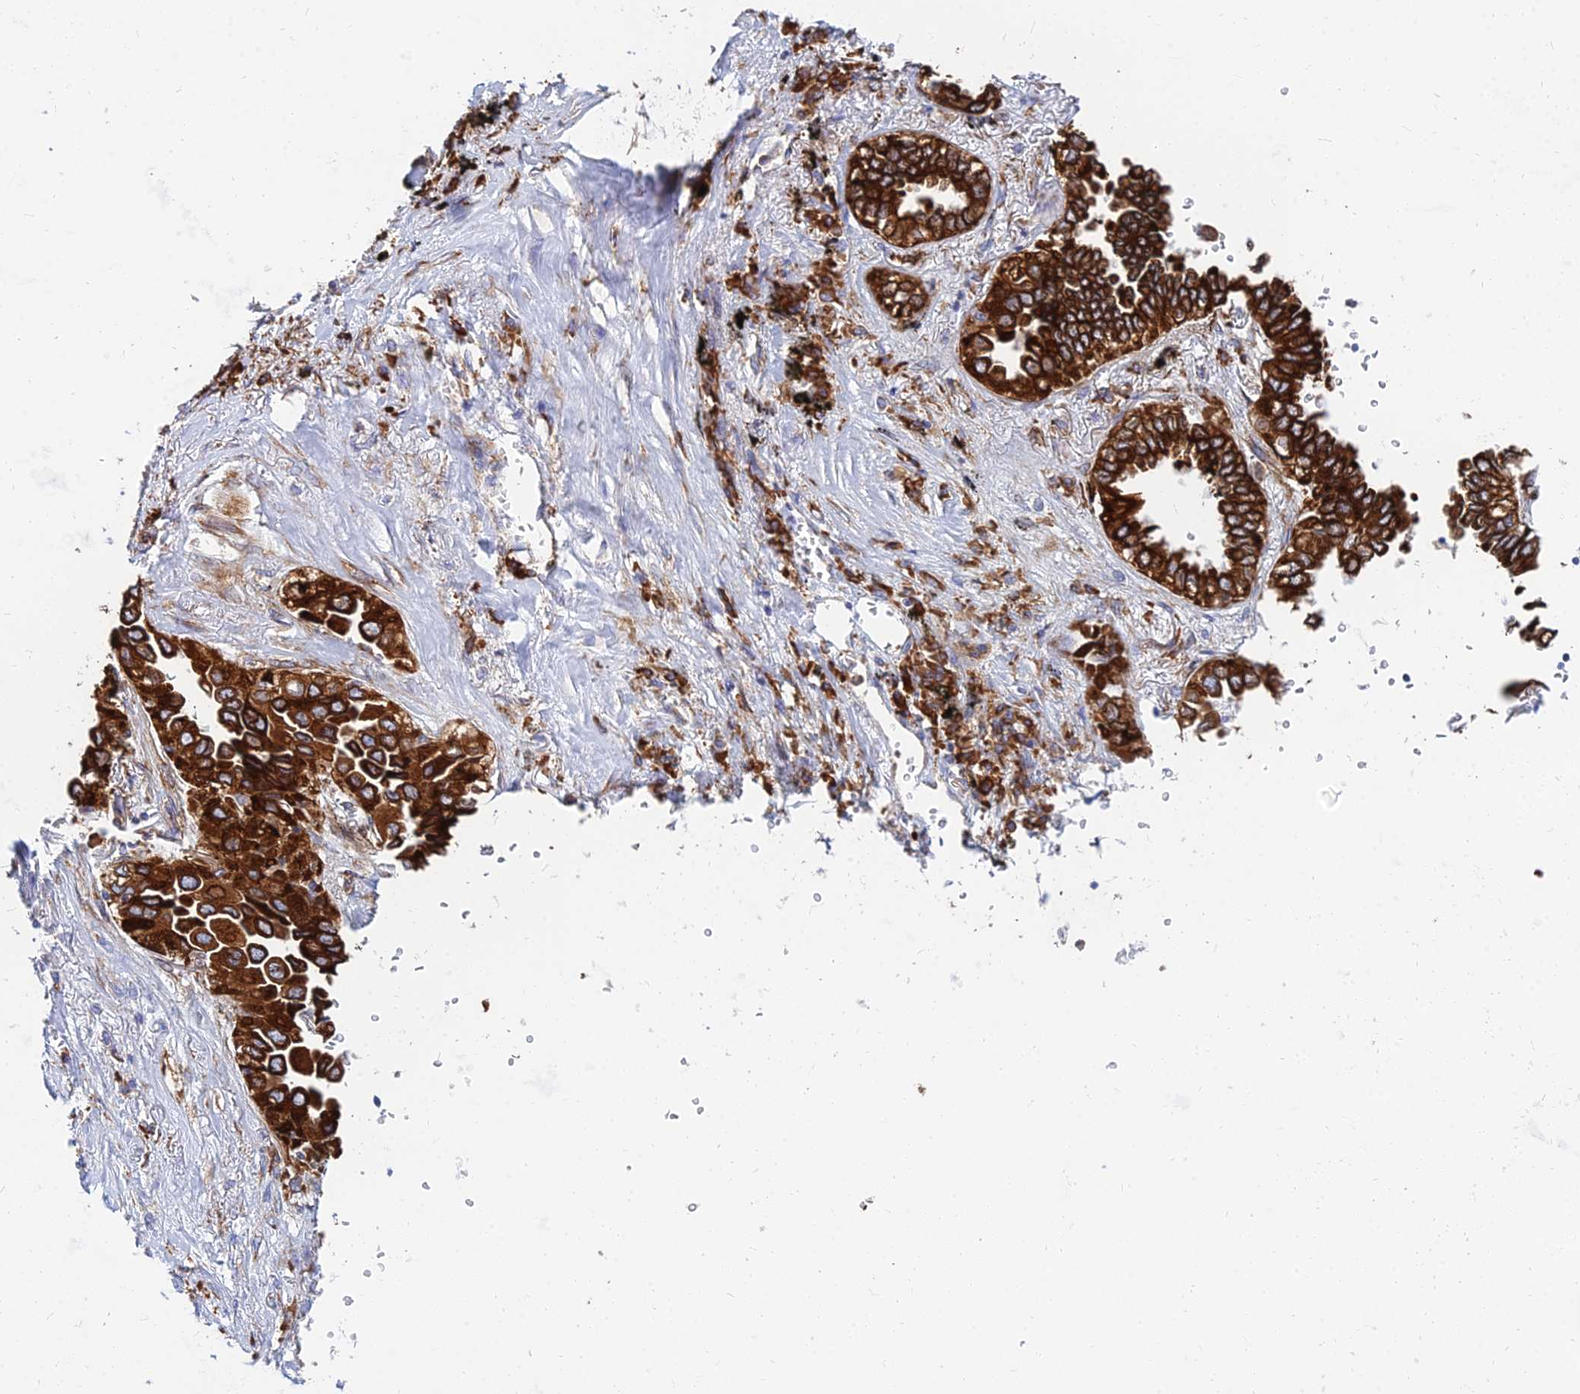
{"staining": {"intensity": "strong", "quantity": ">75%", "location": "cytoplasmic/membranous"}, "tissue": "lung cancer", "cell_type": "Tumor cells", "image_type": "cancer", "snomed": [{"axis": "morphology", "description": "Adenocarcinoma, NOS"}, {"axis": "topography", "description": "Lung"}], "caption": "Immunohistochemical staining of lung cancer (adenocarcinoma) shows high levels of strong cytoplasmic/membranous protein expression in about >75% of tumor cells.", "gene": "CCT6B", "patient": {"sex": "female", "age": 76}}